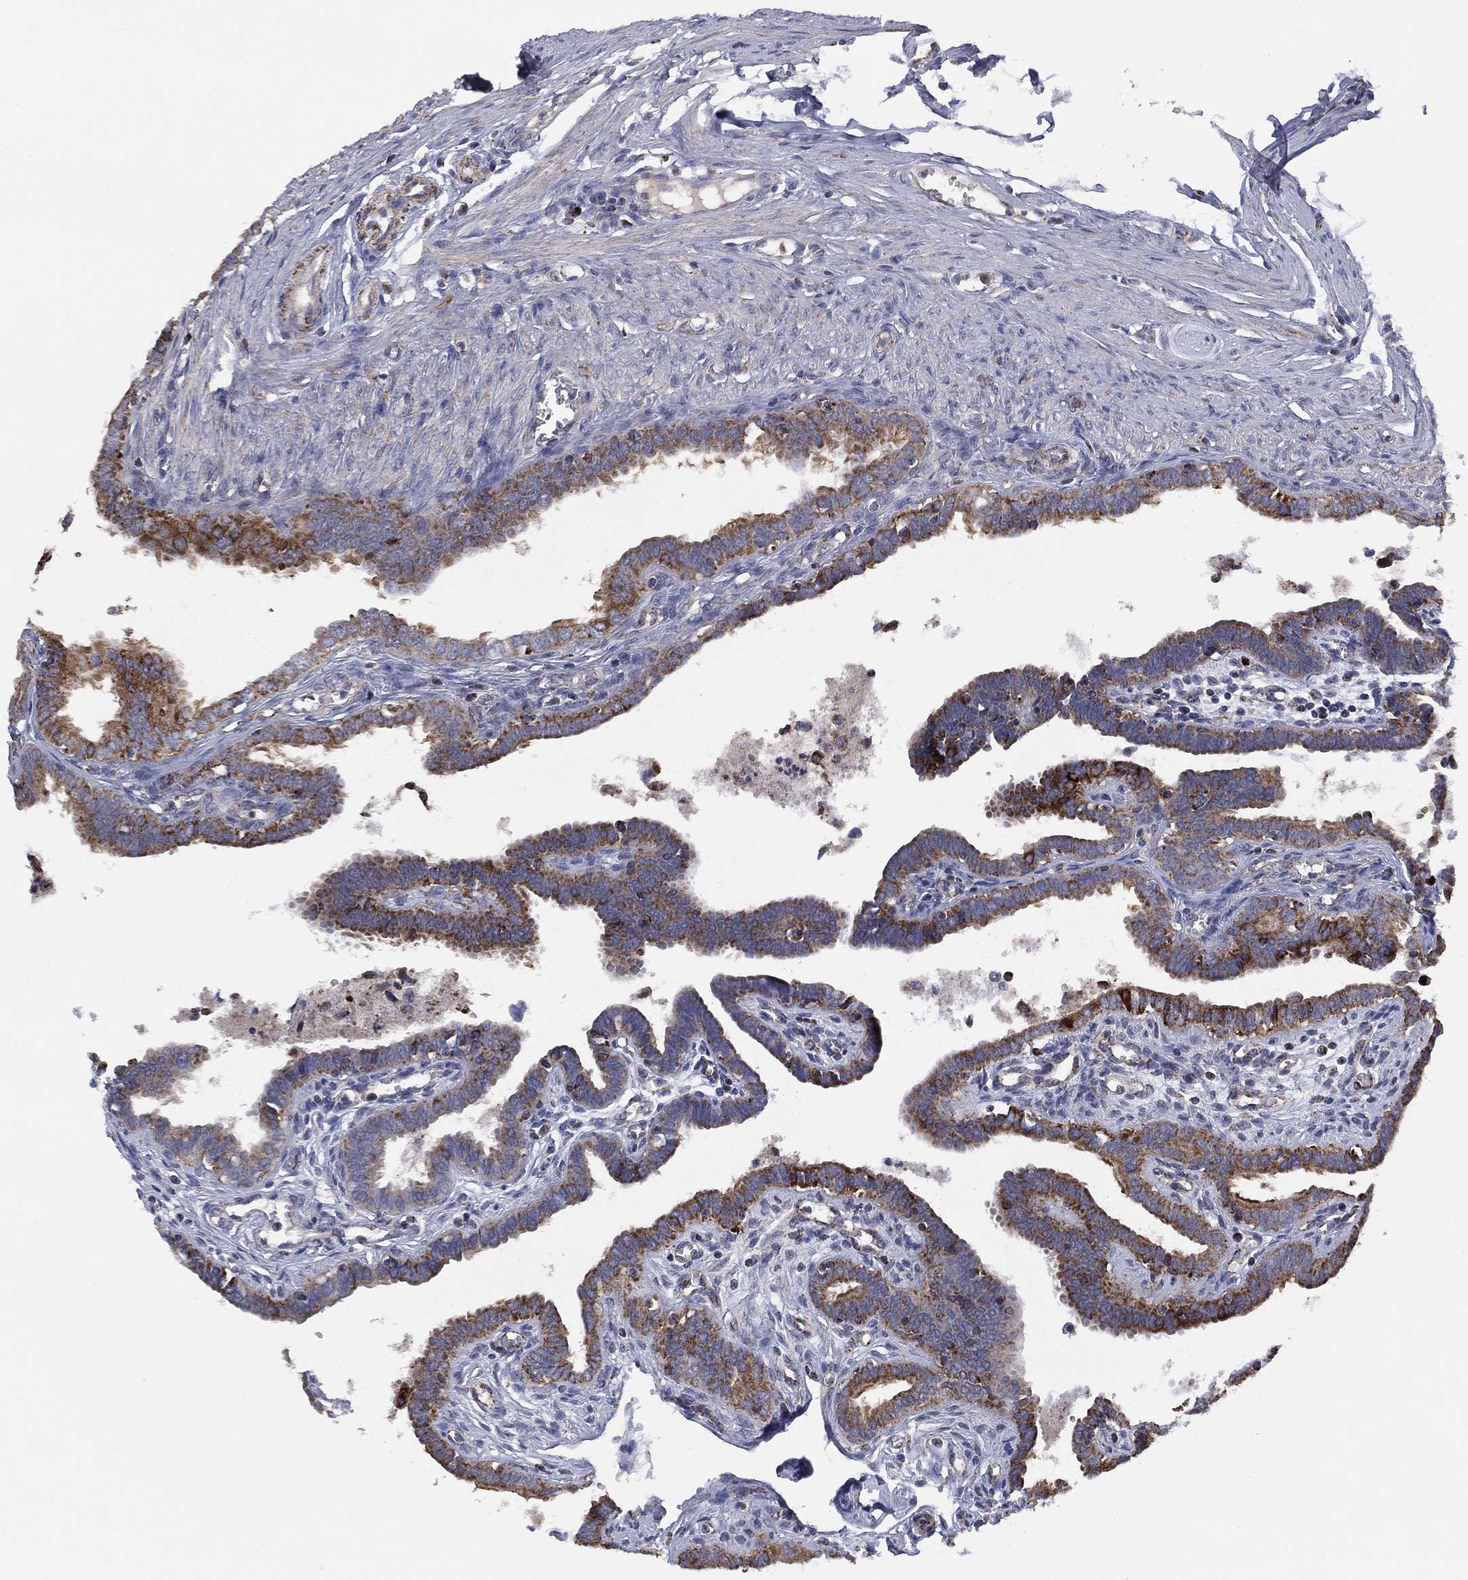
{"staining": {"intensity": "strong", "quantity": "25%-75%", "location": "cytoplasmic/membranous"}, "tissue": "fallopian tube", "cell_type": "Glandular cells", "image_type": "normal", "snomed": [{"axis": "morphology", "description": "Normal tissue, NOS"}, {"axis": "morphology", "description": "Carcinoma, endometroid"}, {"axis": "topography", "description": "Fallopian tube"}, {"axis": "topography", "description": "Ovary"}], "caption": "Immunohistochemical staining of normal human fallopian tube shows high levels of strong cytoplasmic/membranous expression in approximately 25%-75% of glandular cells.", "gene": "PPP2R5A", "patient": {"sex": "female", "age": 42}}